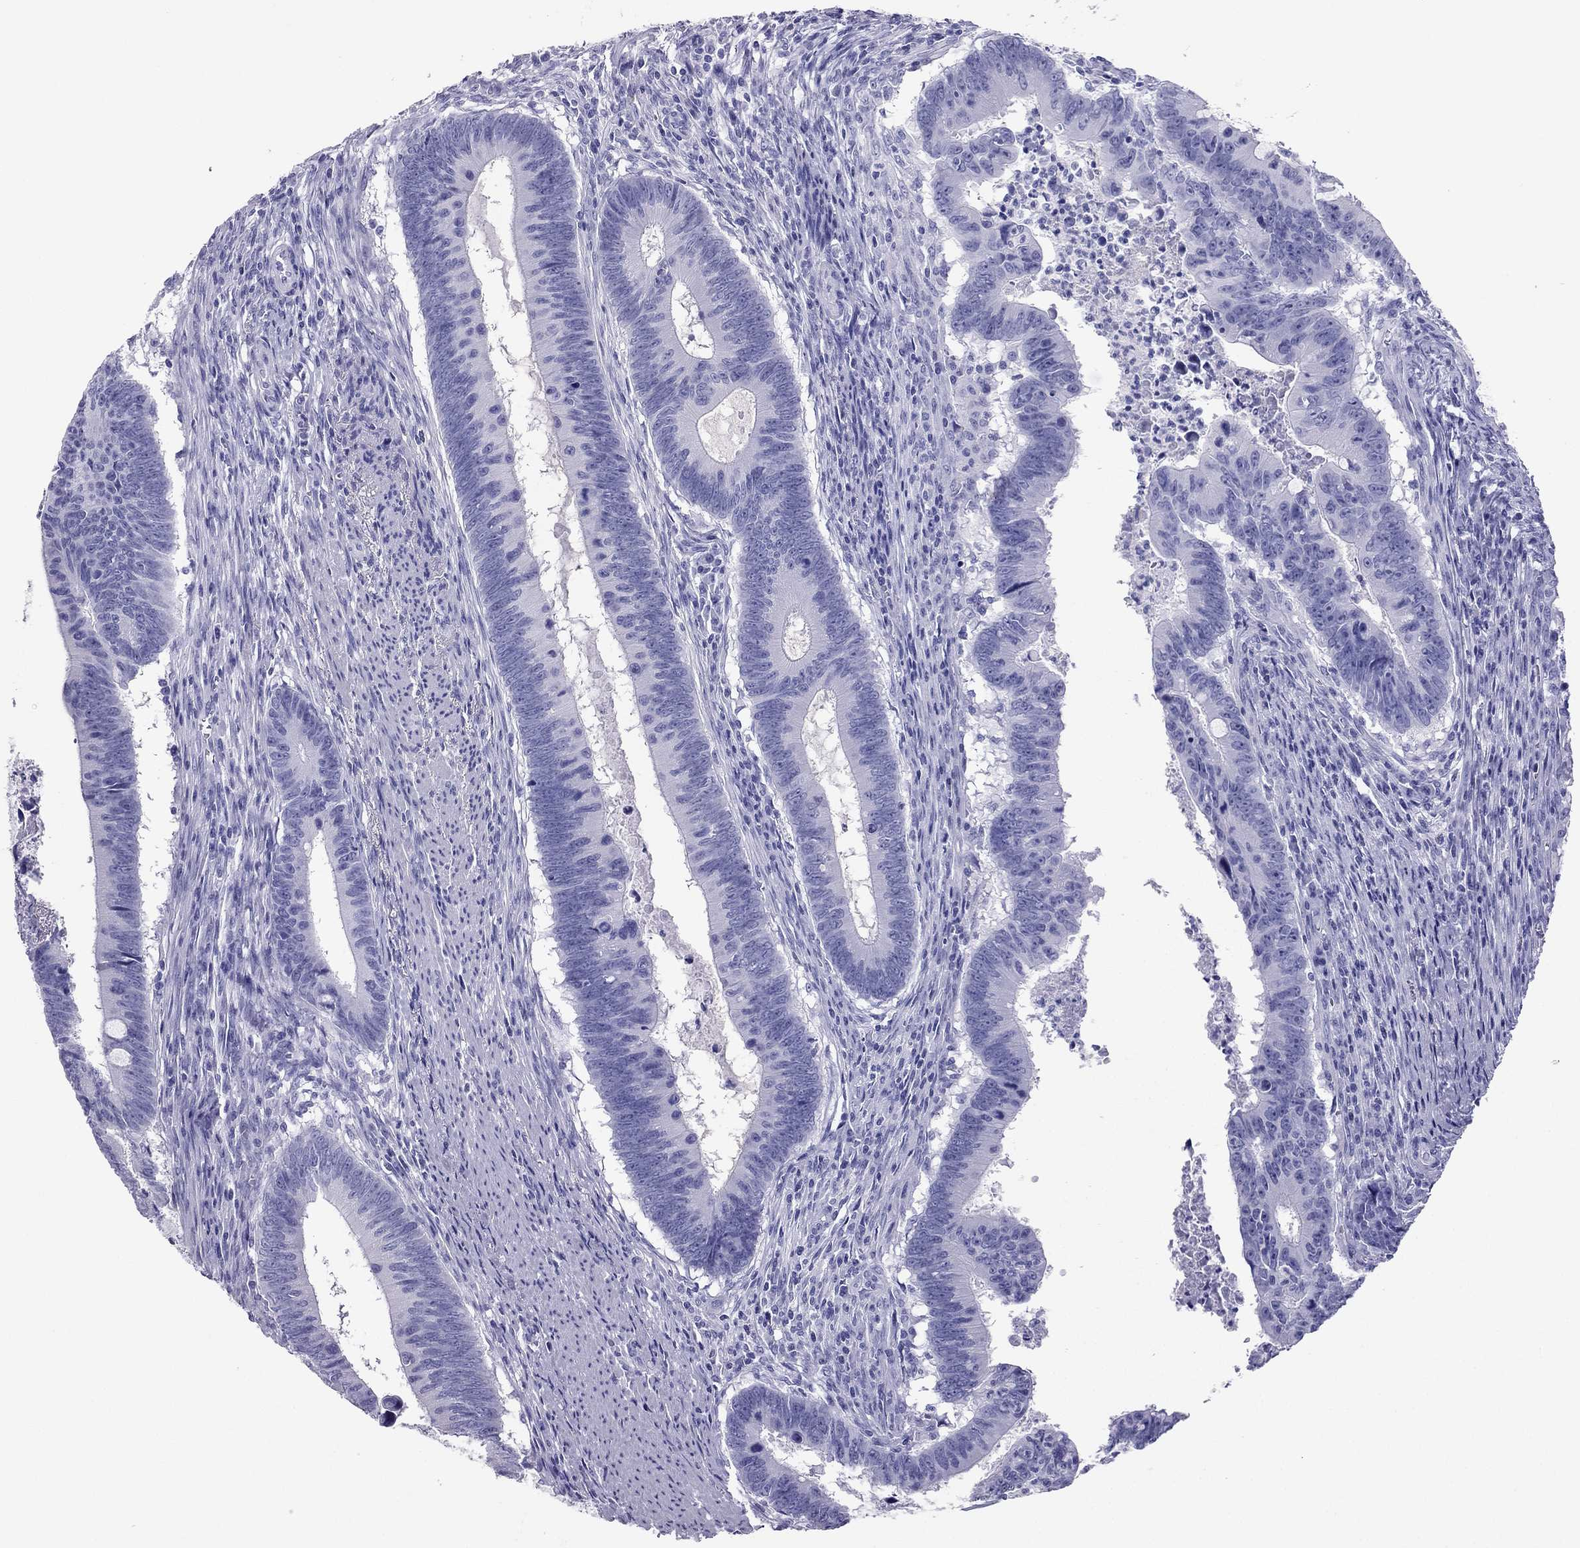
{"staining": {"intensity": "negative", "quantity": "none", "location": "none"}, "tissue": "colorectal cancer", "cell_type": "Tumor cells", "image_type": "cancer", "snomed": [{"axis": "morphology", "description": "Adenocarcinoma, NOS"}, {"axis": "topography", "description": "Colon"}], "caption": "A histopathology image of colorectal adenocarcinoma stained for a protein displays no brown staining in tumor cells.", "gene": "PDE6A", "patient": {"sex": "female", "age": 87}}